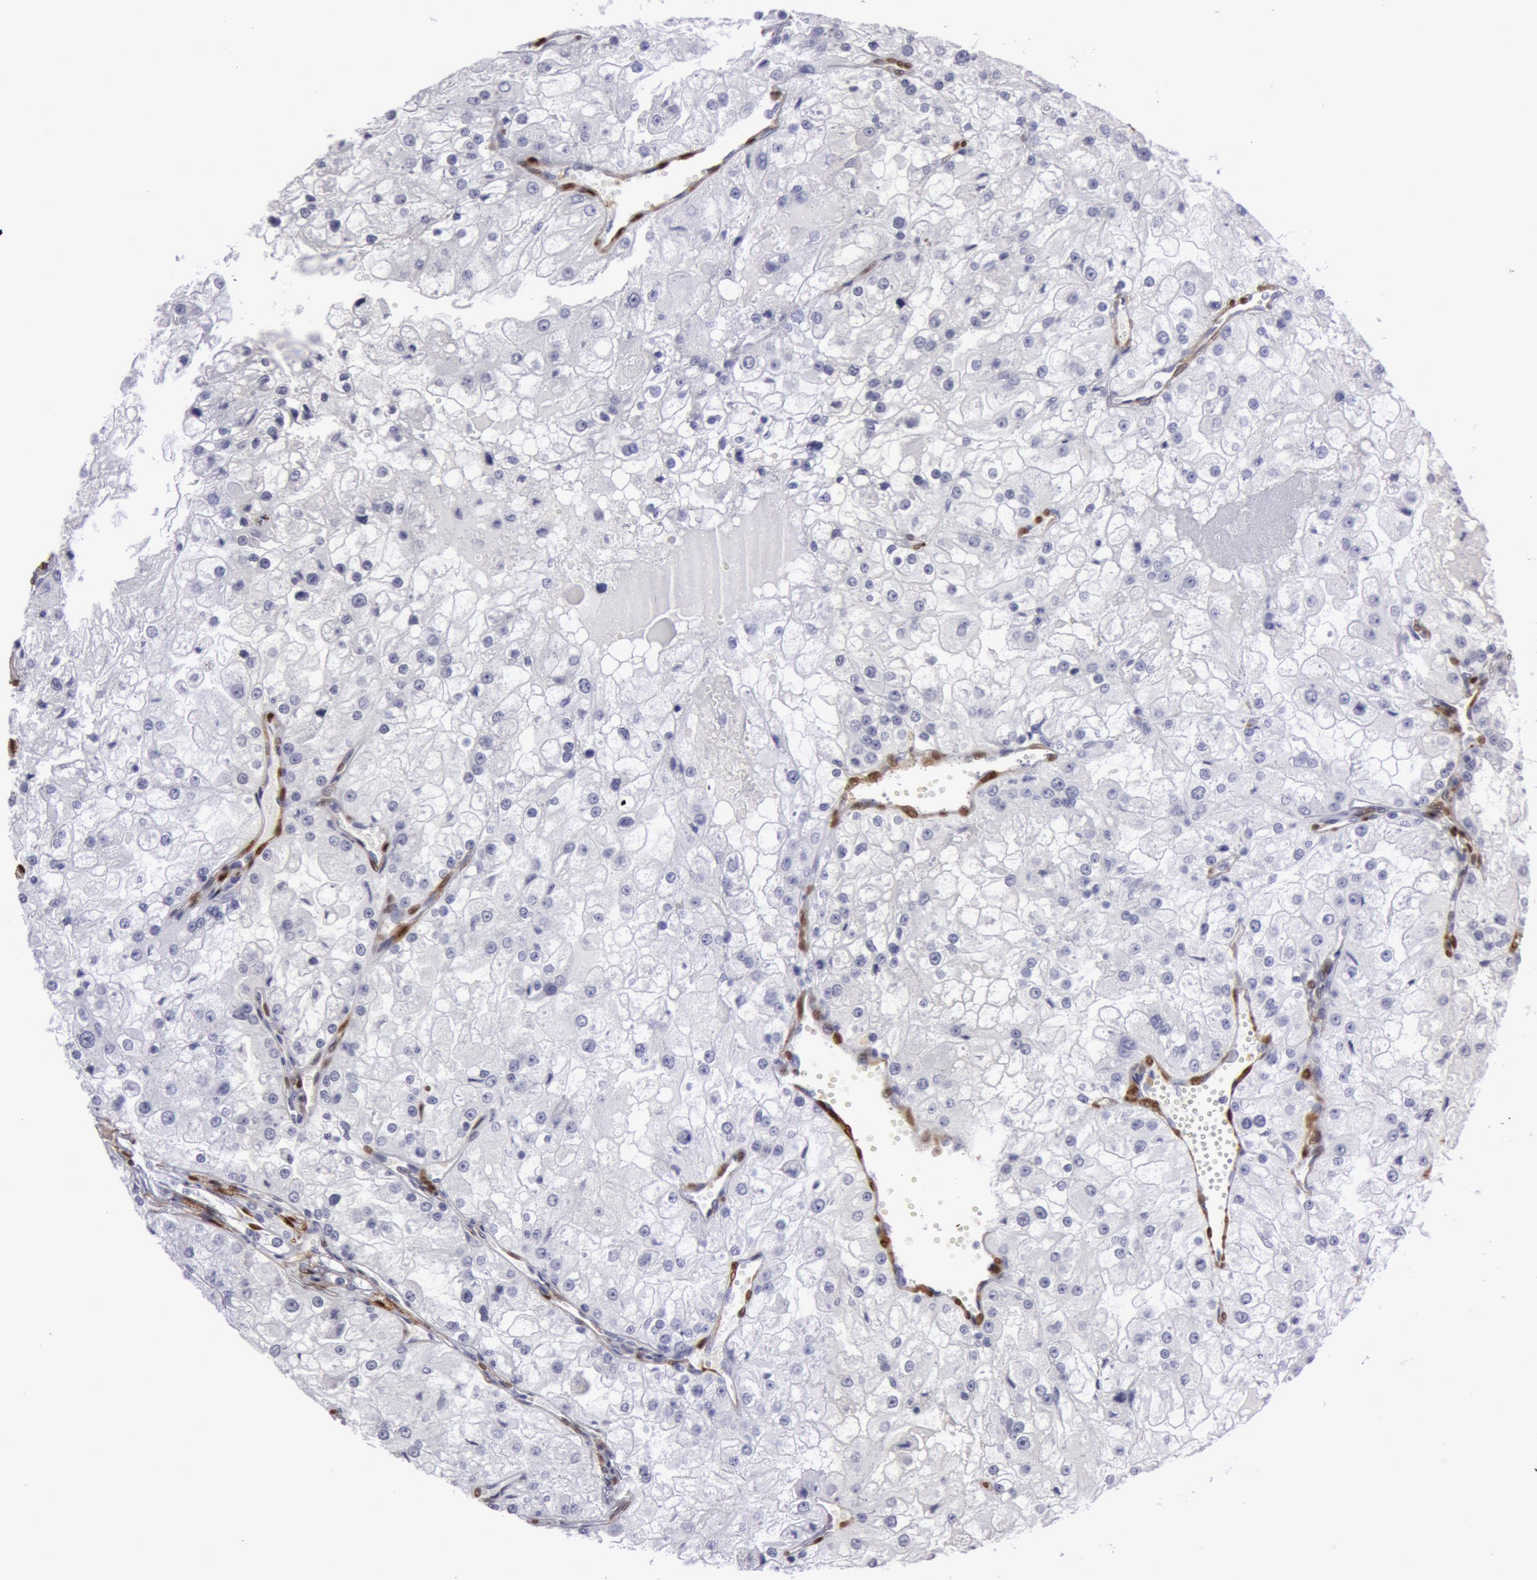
{"staining": {"intensity": "negative", "quantity": "none", "location": "none"}, "tissue": "renal cancer", "cell_type": "Tumor cells", "image_type": "cancer", "snomed": [{"axis": "morphology", "description": "Adenocarcinoma, NOS"}, {"axis": "topography", "description": "Kidney"}], "caption": "A high-resolution photomicrograph shows IHC staining of renal adenocarcinoma, which shows no significant expression in tumor cells. (DAB (3,3'-diaminobenzidine) IHC, high magnification).", "gene": "TAGLN", "patient": {"sex": "female", "age": 74}}